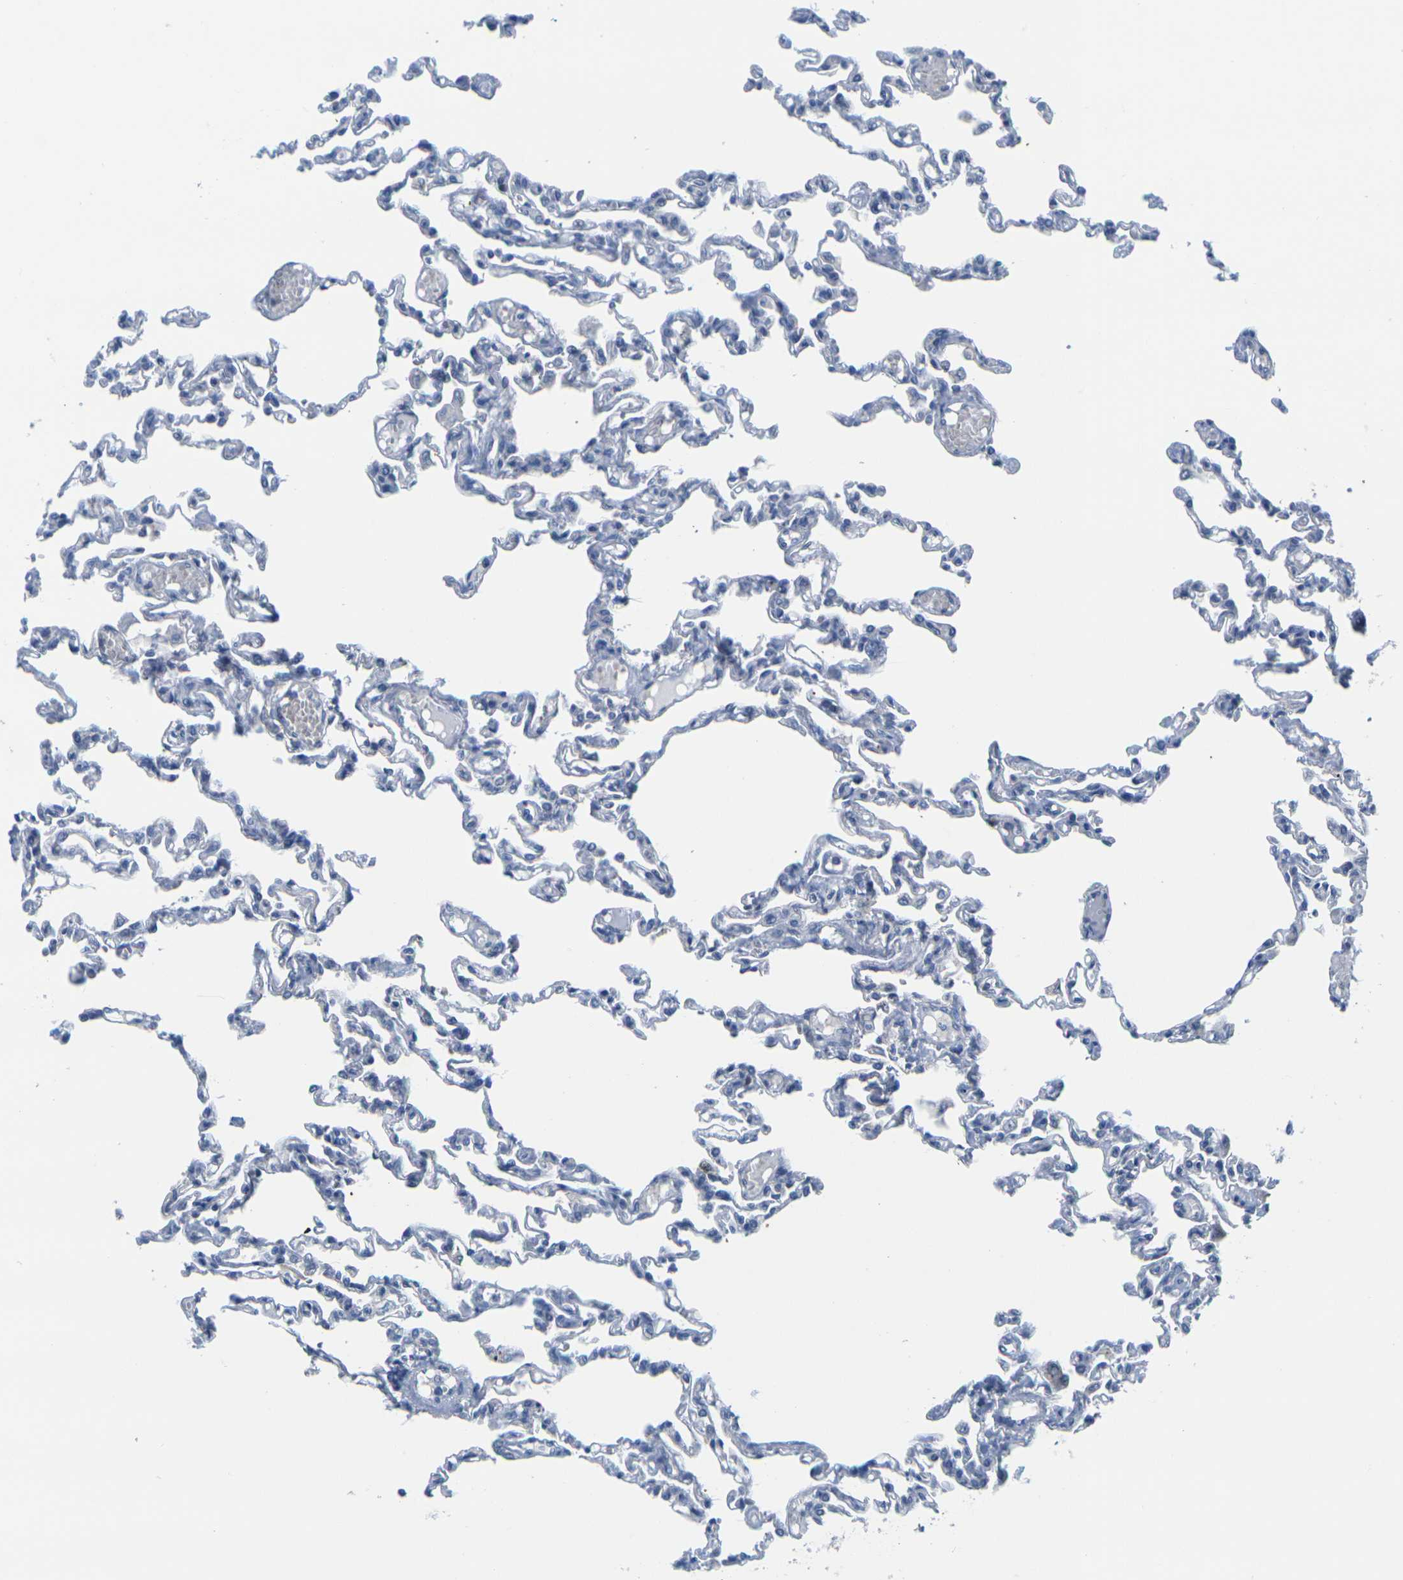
{"staining": {"intensity": "negative", "quantity": "none", "location": "none"}, "tissue": "lung", "cell_type": "Alveolar cells", "image_type": "normal", "snomed": [{"axis": "morphology", "description": "Normal tissue, NOS"}, {"axis": "topography", "description": "Lung"}], "caption": "Immunohistochemistry image of normal lung: human lung stained with DAB demonstrates no significant protein staining in alveolar cells.", "gene": "CDK2", "patient": {"sex": "male", "age": 21}}